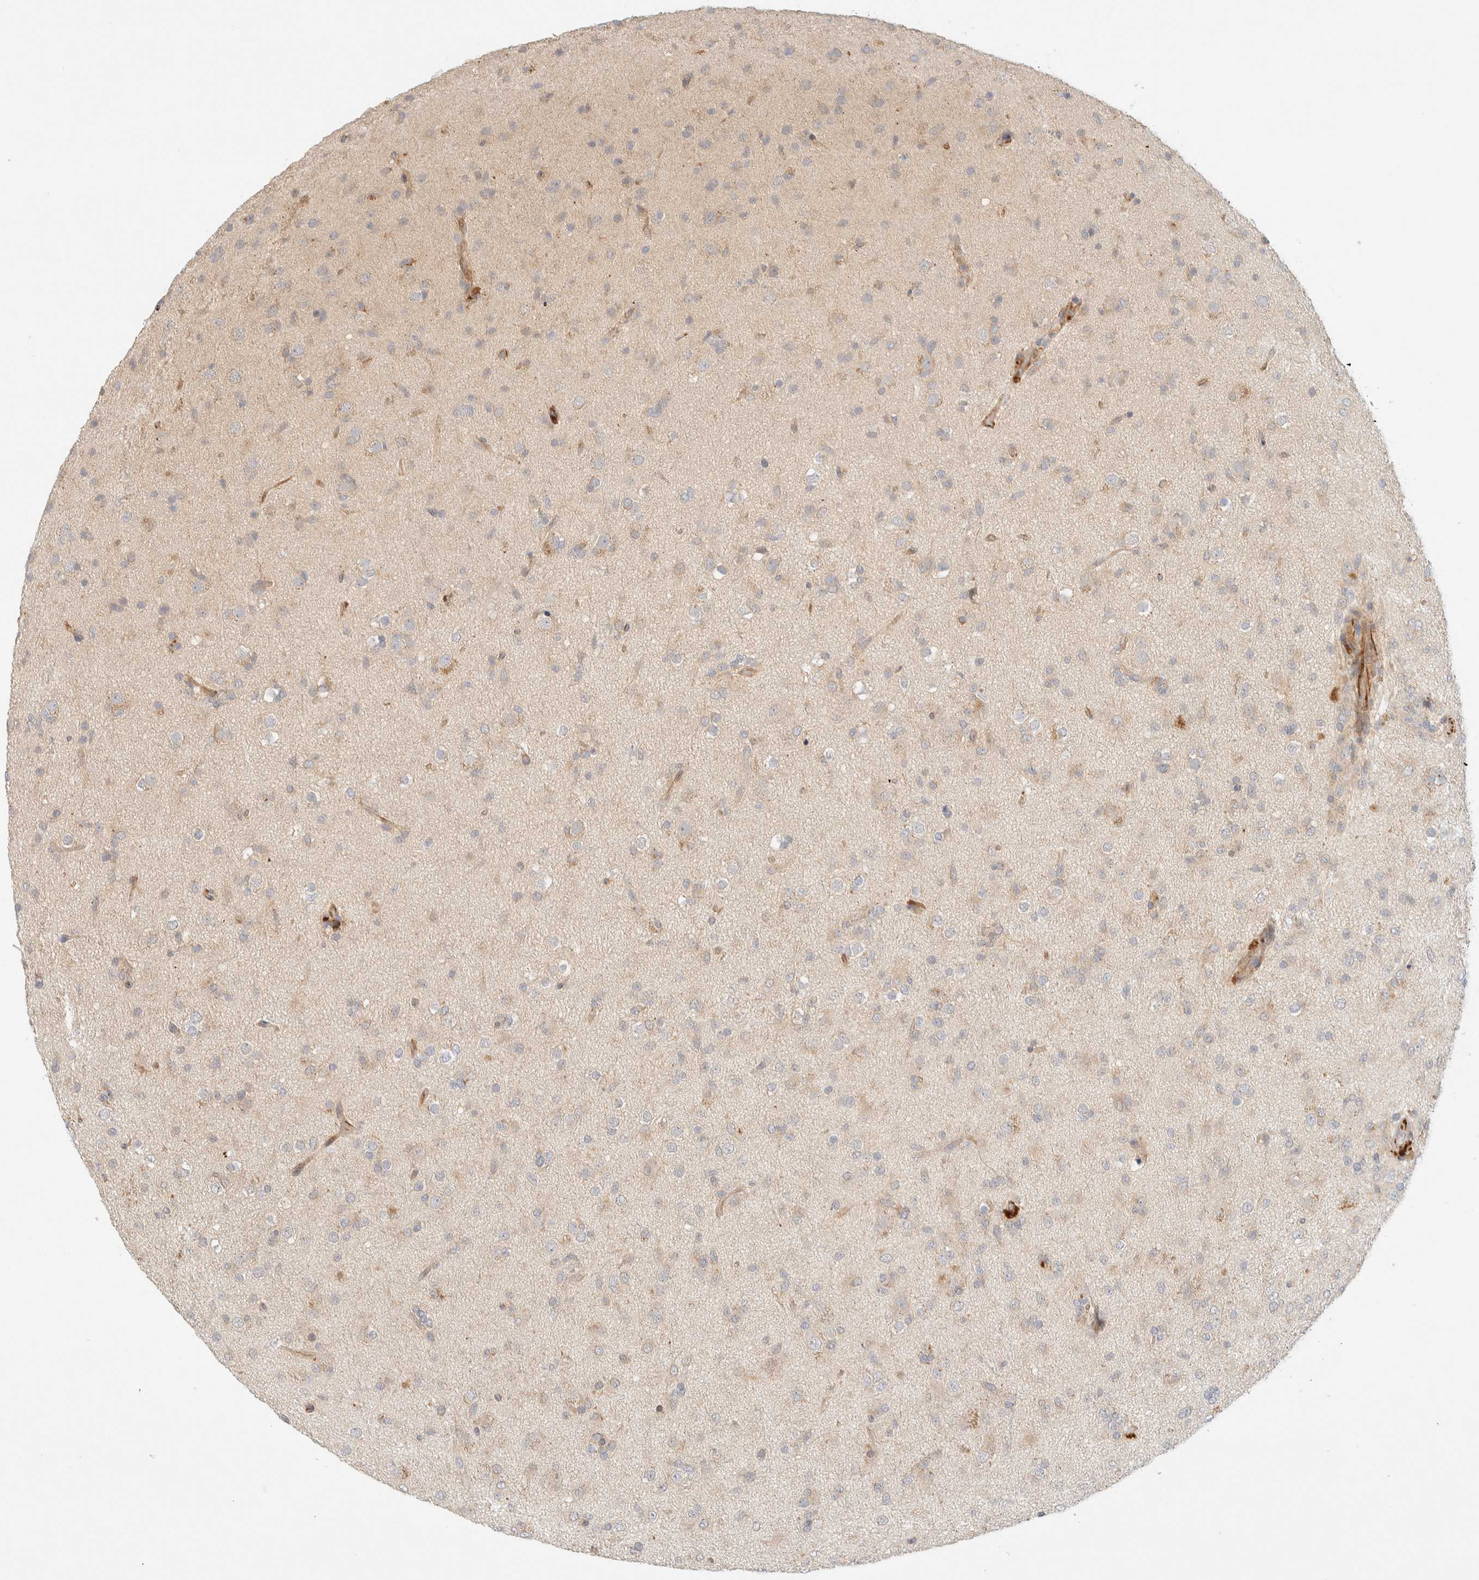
{"staining": {"intensity": "weak", "quantity": "25%-75%", "location": "cytoplasmic/membranous"}, "tissue": "glioma", "cell_type": "Tumor cells", "image_type": "cancer", "snomed": [{"axis": "morphology", "description": "Glioma, malignant, Low grade"}, {"axis": "topography", "description": "Brain"}], "caption": "There is low levels of weak cytoplasmic/membranous staining in tumor cells of glioma, as demonstrated by immunohistochemical staining (brown color).", "gene": "FAT1", "patient": {"sex": "male", "age": 65}}